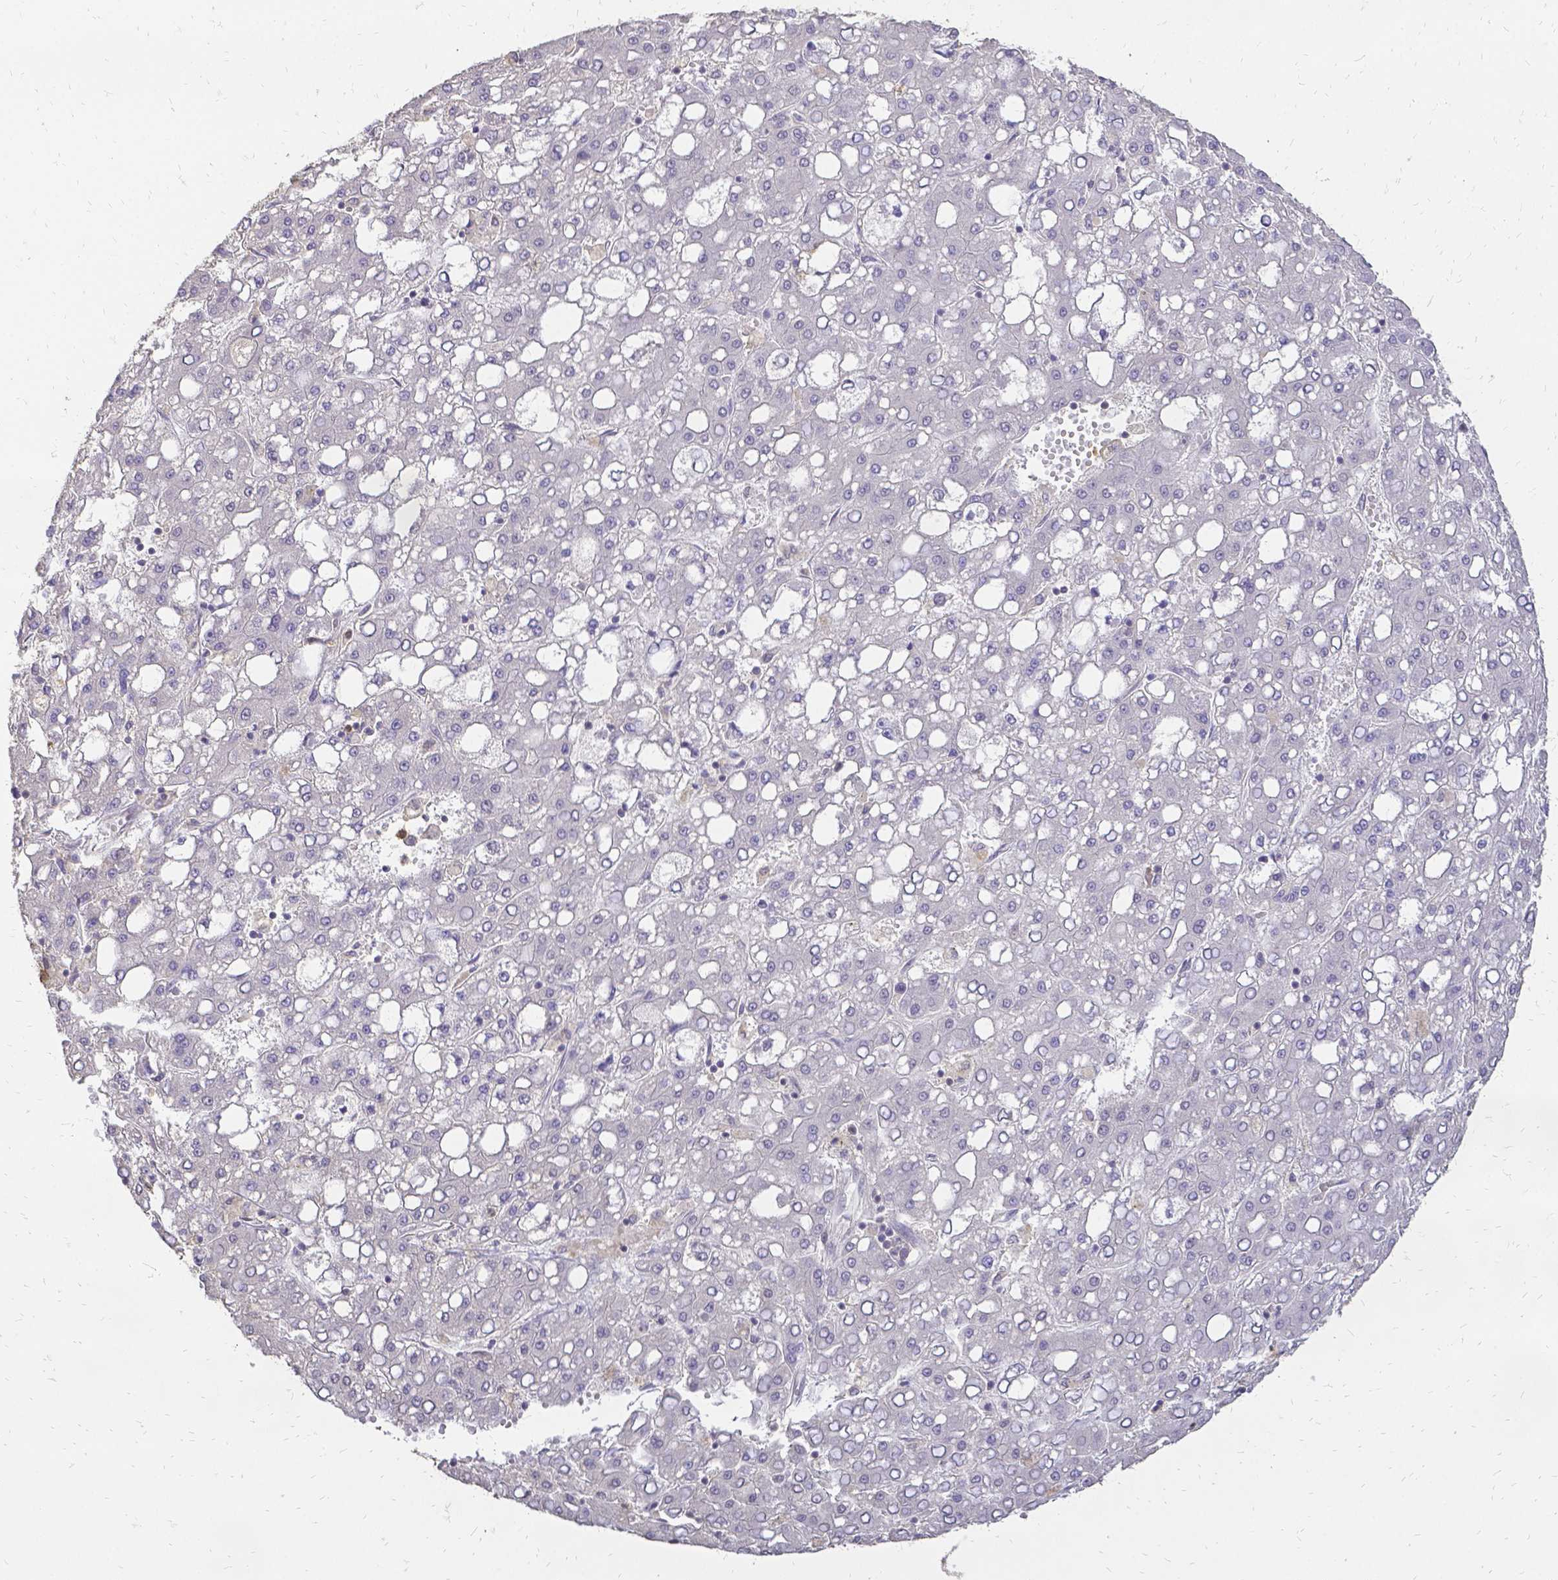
{"staining": {"intensity": "negative", "quantity": "none", "location": "none"}, "tissue": "liver cancer", "cell_type": "Tumor cells", "image_type": "cancer", "snomed": [{"axis": "morphology", "description": "Carcinoma, Hepatocellular, NOS"}, {"axis": "topography", "description": "Liver"}], "caption": "The IHC micrograph has no significant staining in tumor cells of liver hepatocellular carcinoma tissue.", "gene": "CIB1", "patient": {"sex": "male", "age": 65}}